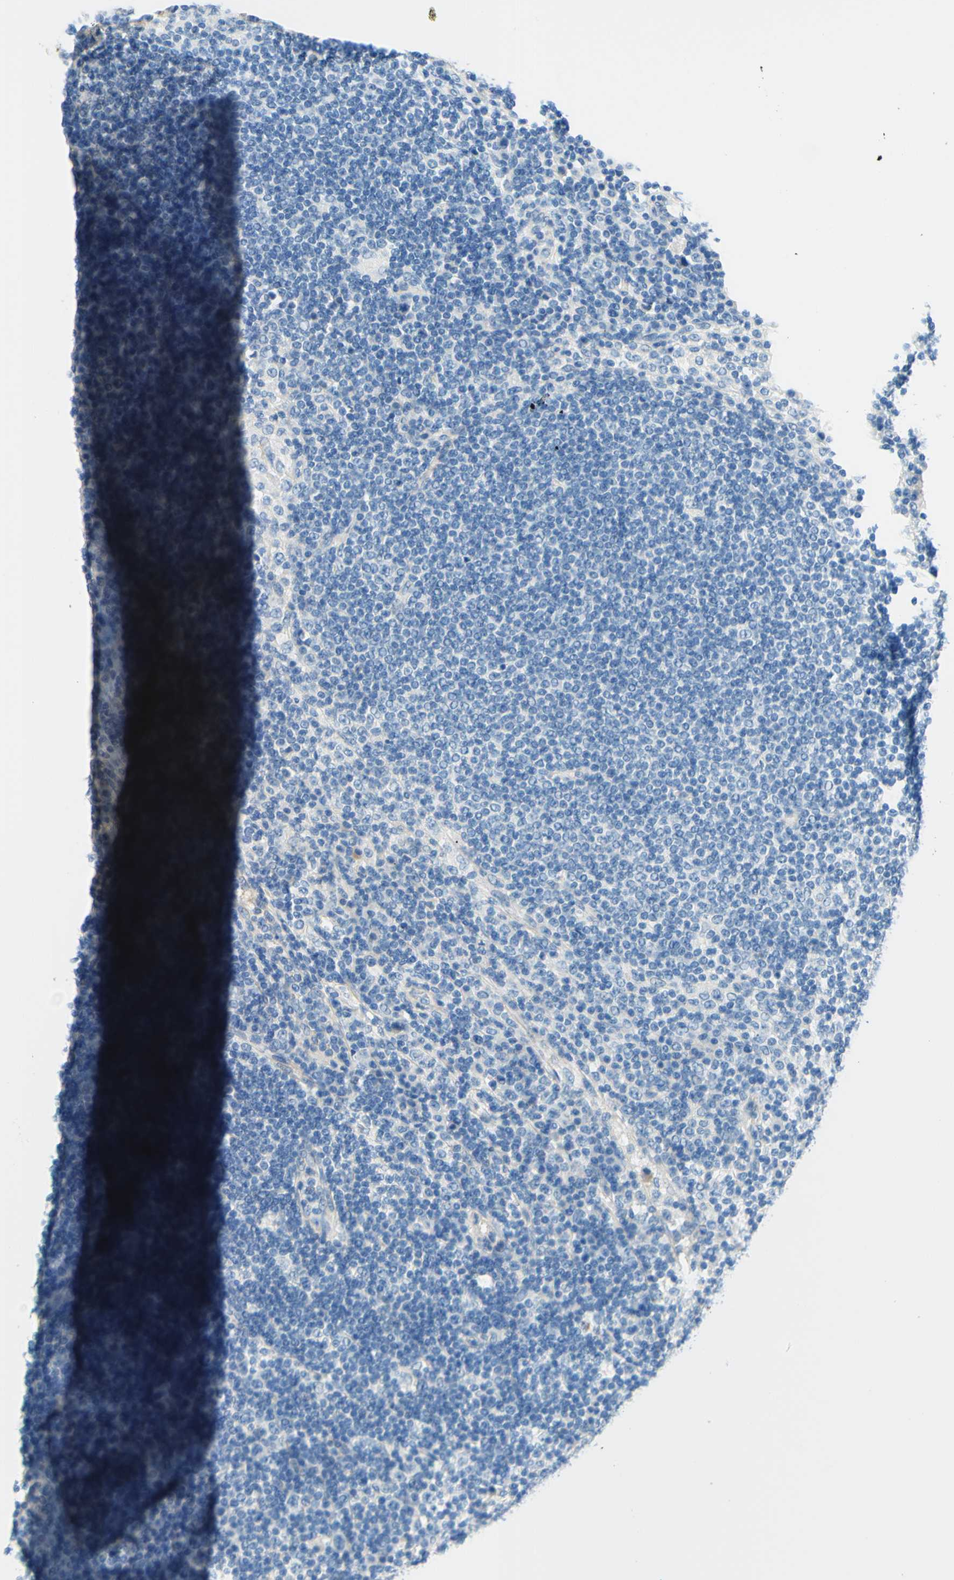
{"staining": {"intensity": "negative", "quantity": "none", "location": "none"}, "tissue": "lymph node", "cell_type": "Germinal center cells", "image_type": "normal", "snomed": [{"axis": "morphology", "description": "Normal tissue, NOS"}, {"axis": "topography", "description": "Lymph node"}], "caption": "Human lymph node stained for a protein using IHC displays no positivity in germinal center cells.", "gene": "PASD1", "patient": {"sex": "female", "age": 53}}